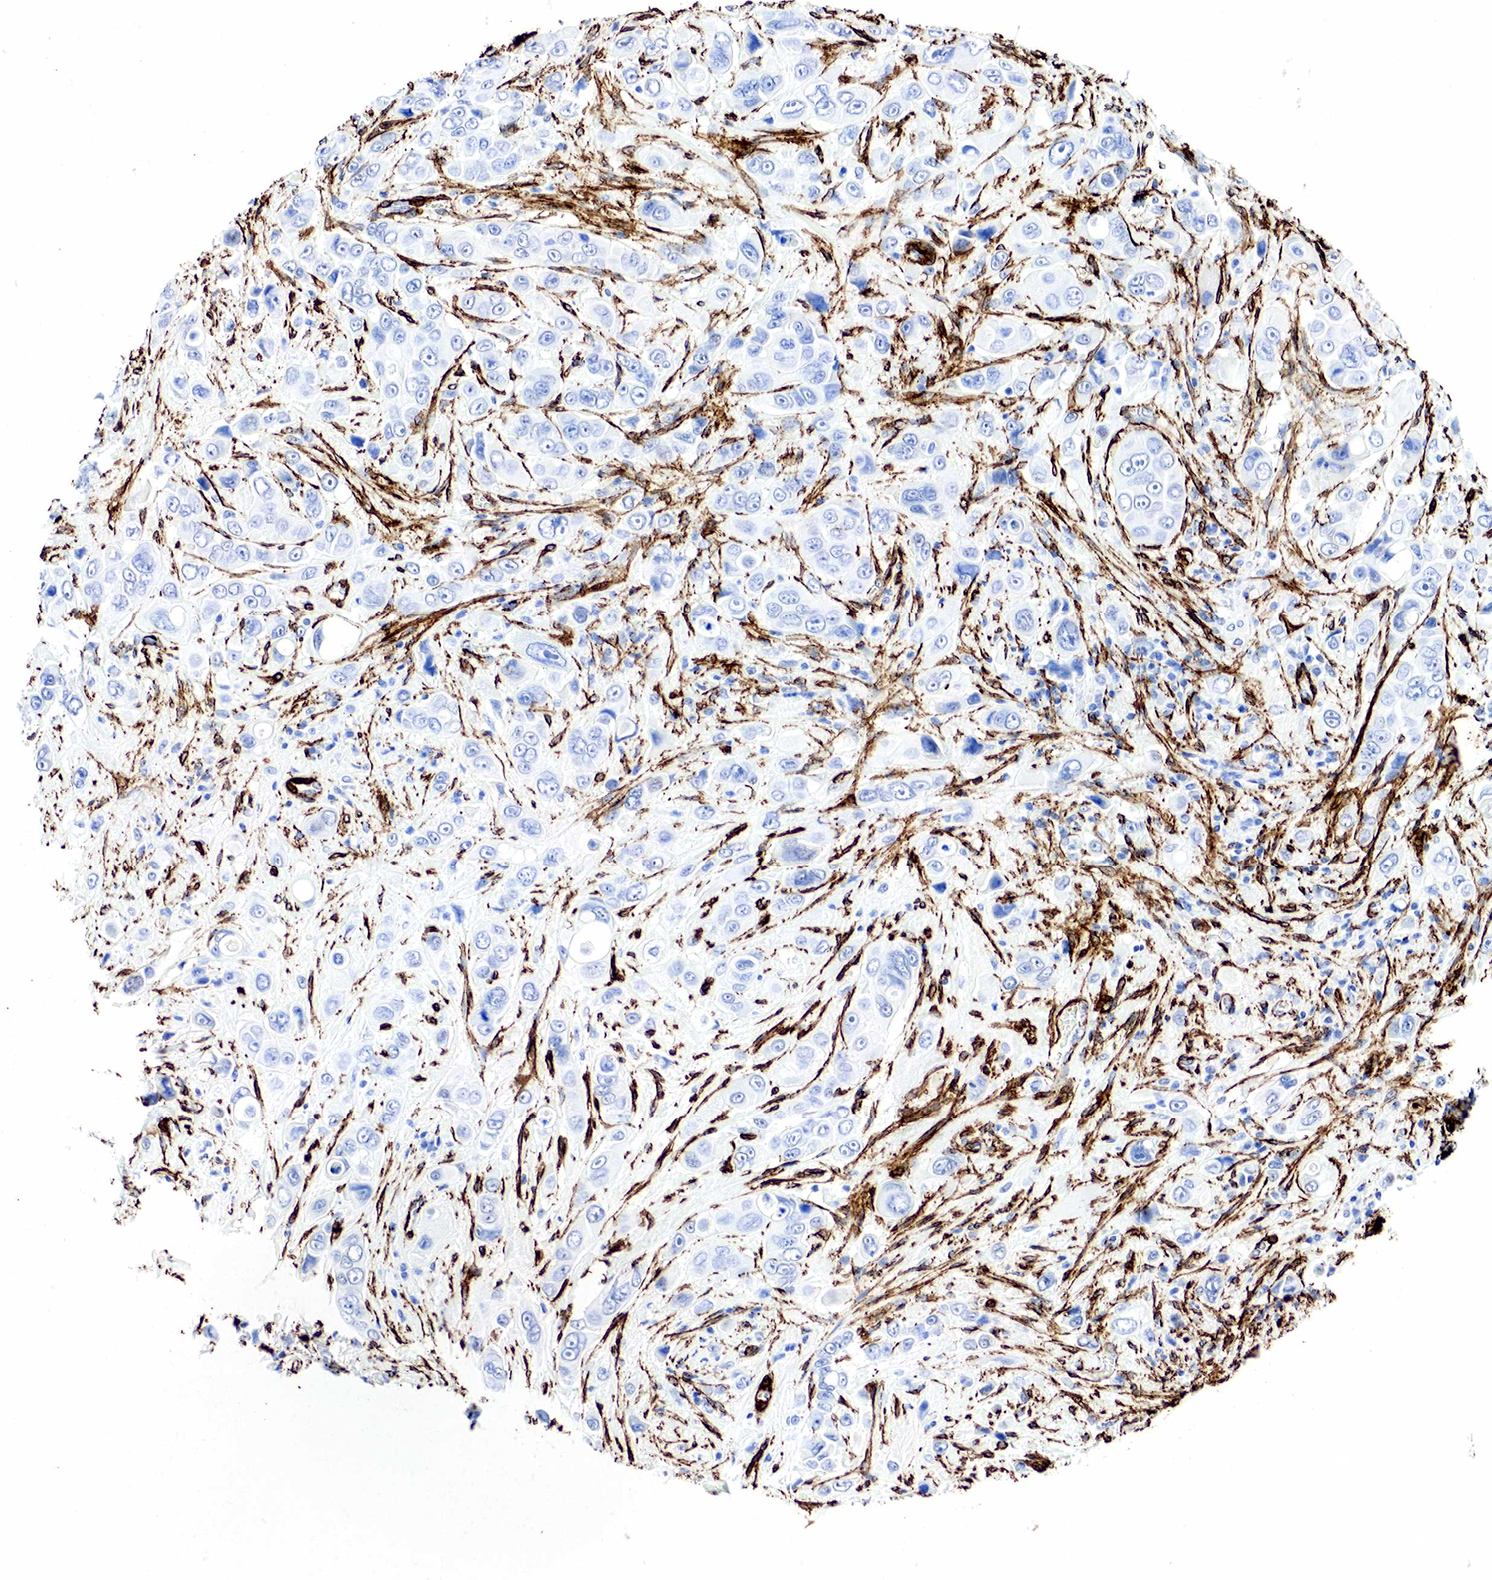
{"staining": {"intensity": "negative", "quantity": "none", "location": "none"}, "tissue": "liver cancer", "cell_type": "Tumor cells", "image_type": "cancer", "snomed": [{"axis": "morphology", "description": "Cholangiocarcinoma"}, {"axis": "topography", "description": "Liver"}], "caption": "Tumor cells show no significant positivity in liver cholangiocarcinoma. Nuclei are stained in blue.", "gene": "ACTA2", "patient": {"sex": "female", "age": 79}}